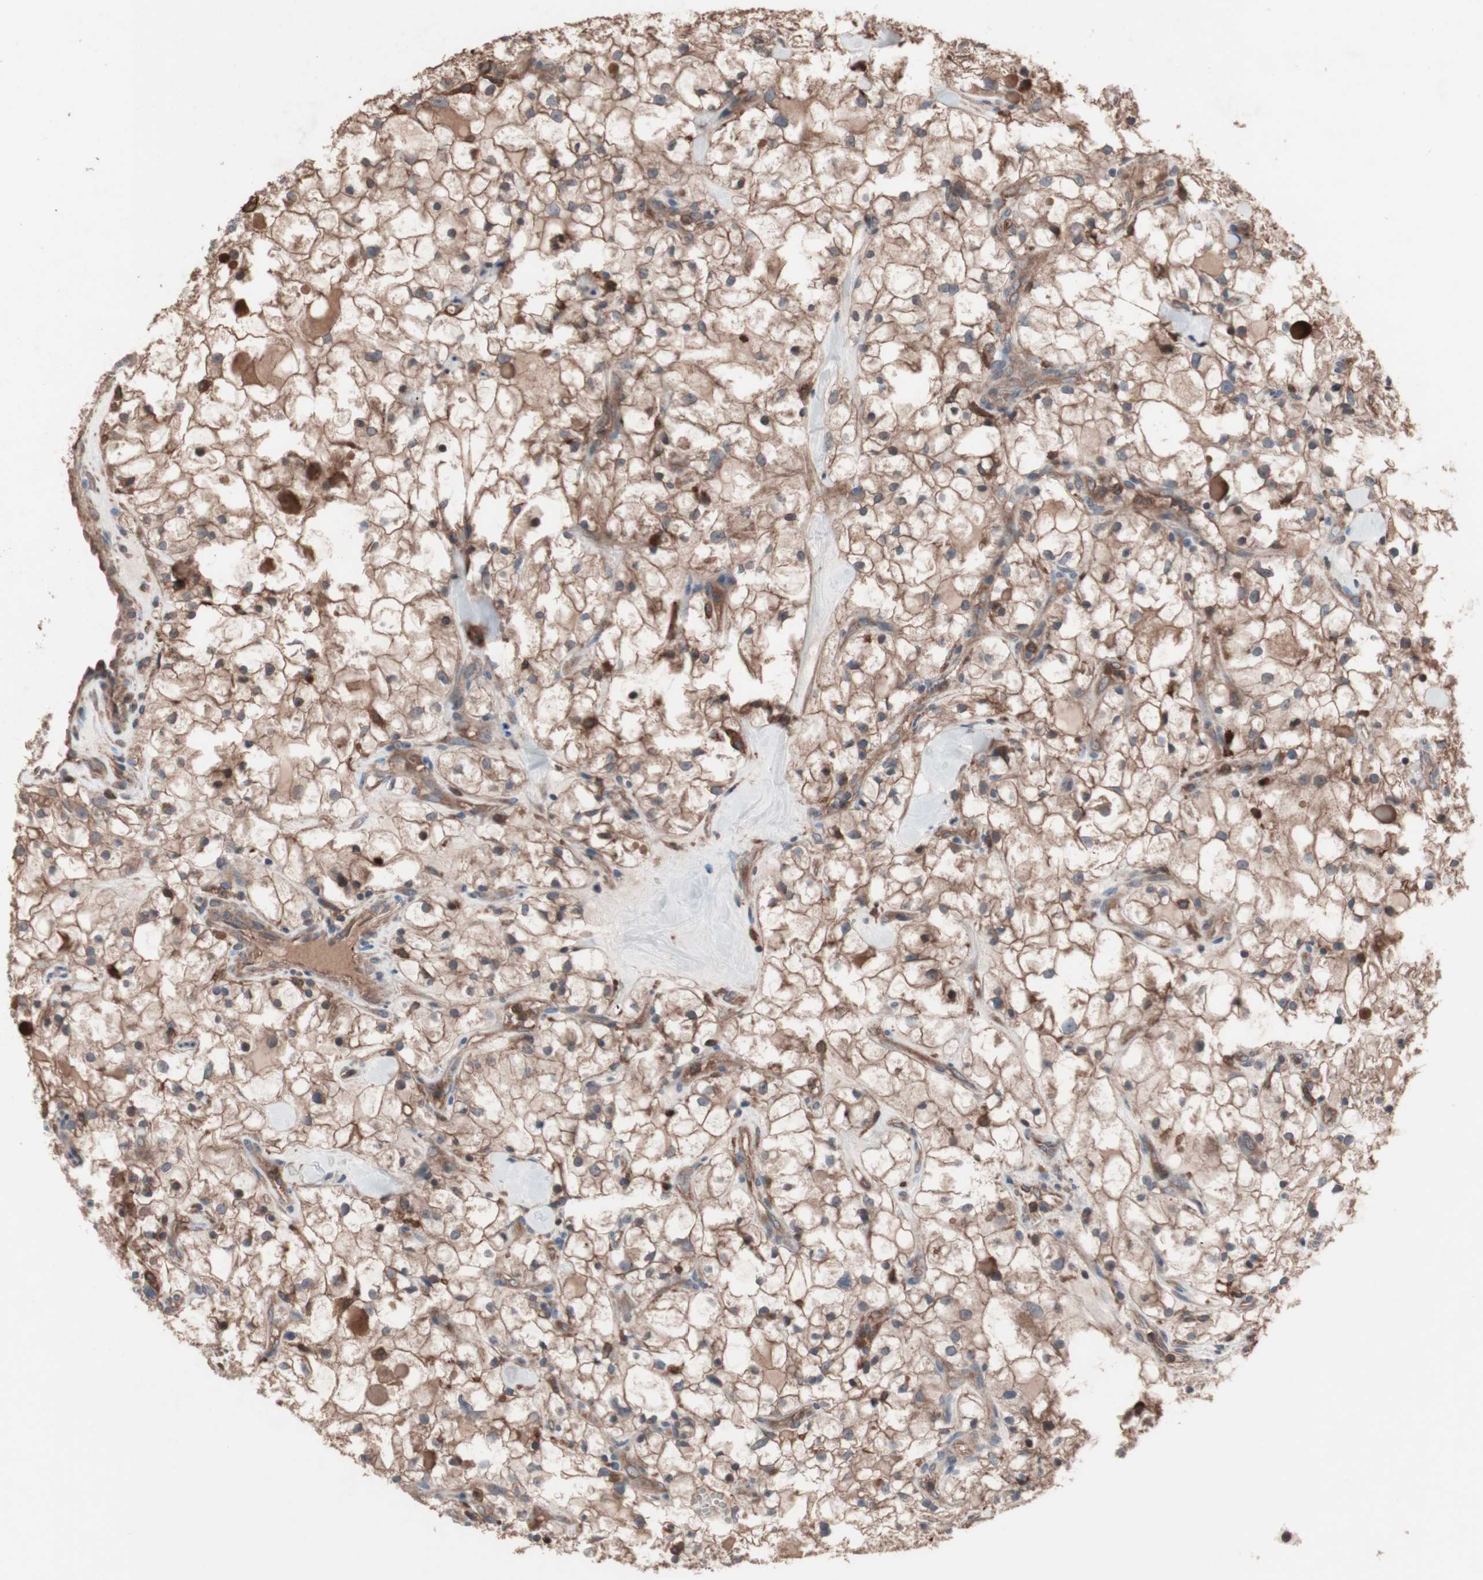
{"staining": {"intensity": "moderate", "quantity": ">75%", "location": "cytoplasmic/membranous"}, "tissue": "renal cancer", "cell_type": "Tumor cells", "image_type": "cancer", "snomed": [{"axis": "morphology", "description": "Adenocarcinoma, NOS"}, {"axis": "topography", "description": "Kidney"}], "caption": "Renal cancer tissue shows moderate cytoplasmic/membranous positivity in approximately >75% of tumor cells, visualized by immunohistochemistry.", "gene": "ATG7", "patient": {"sex": "female", "age": 60}}